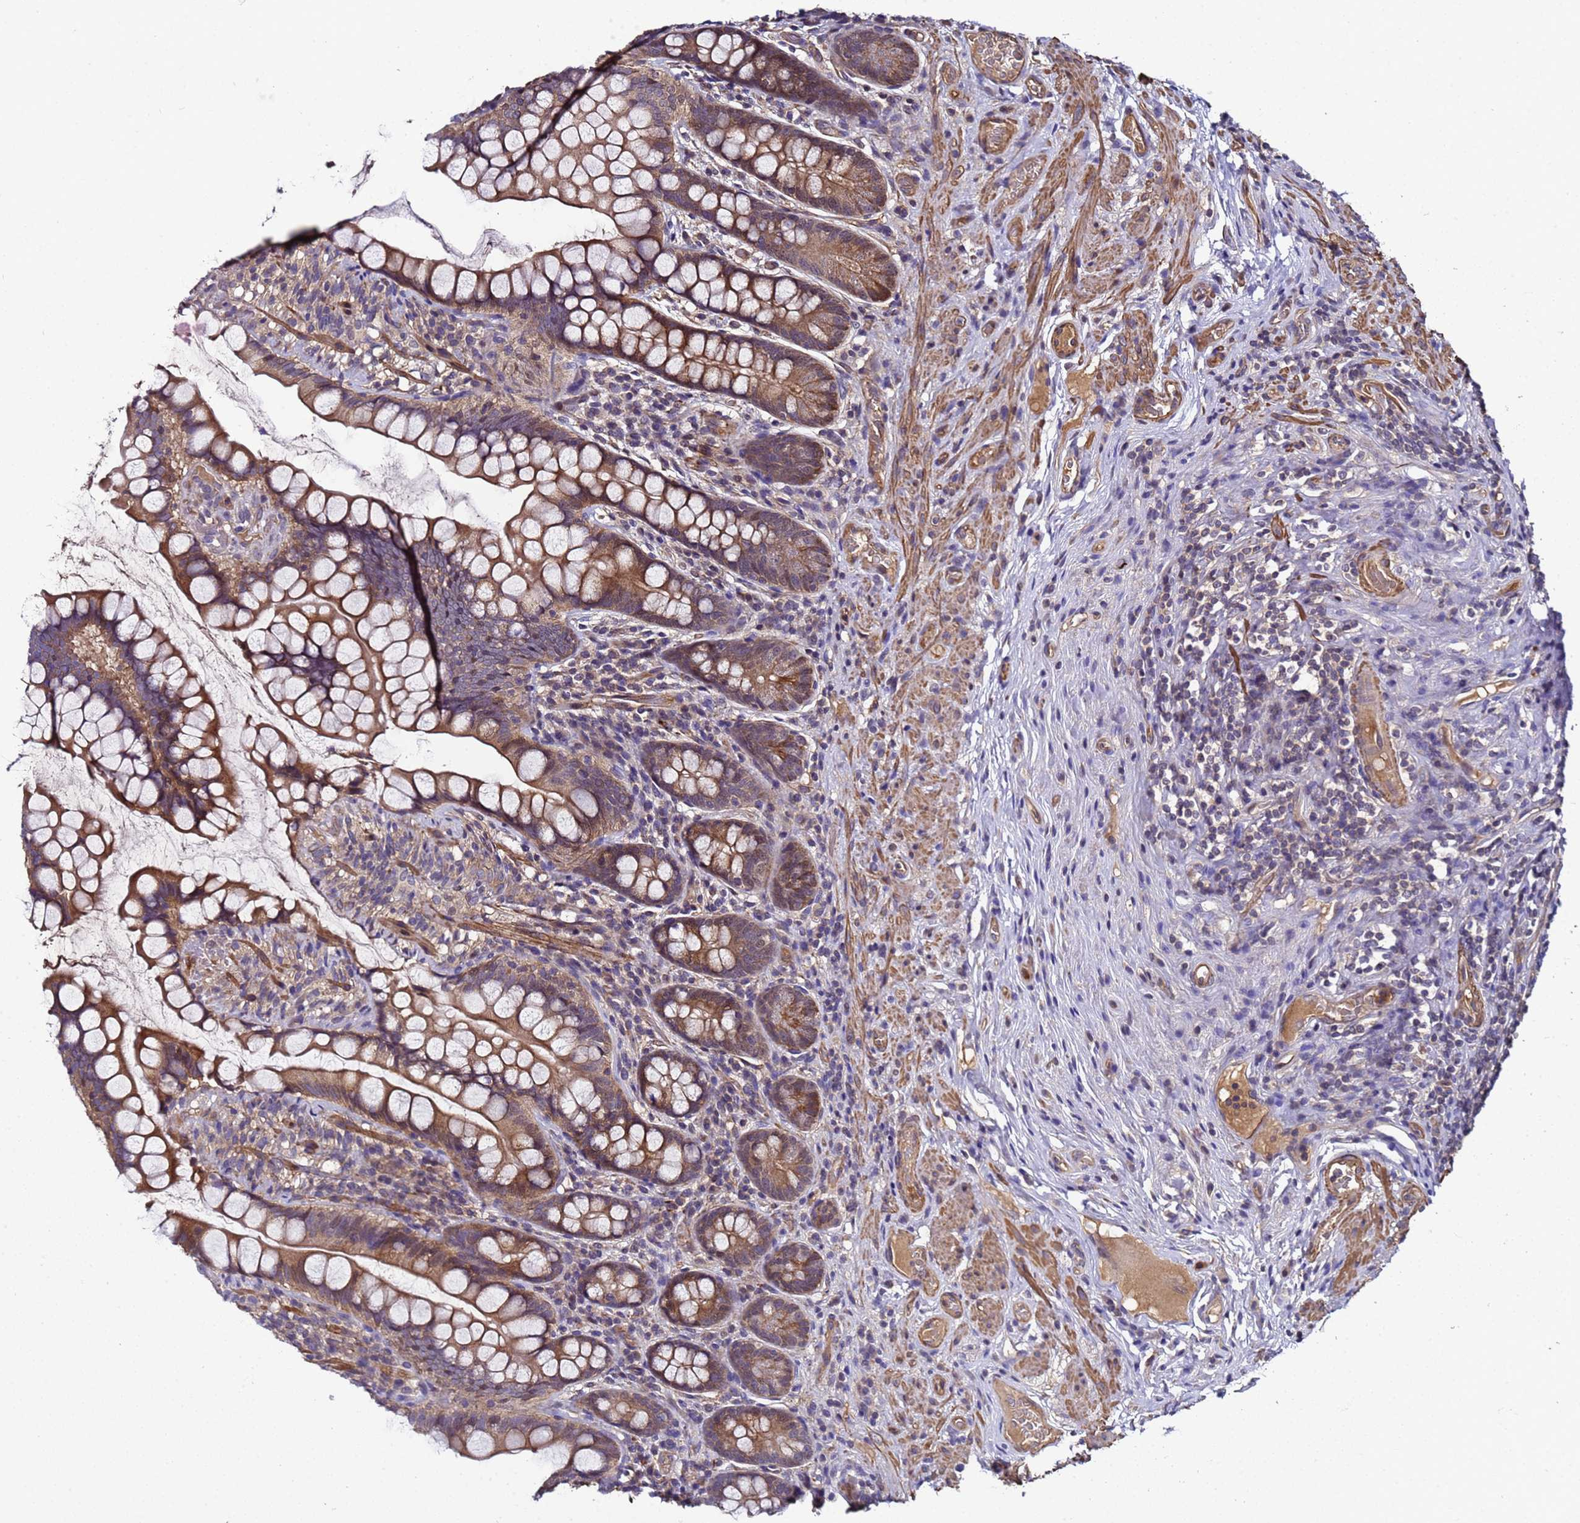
{"staining": {"intensity": "moderate", "quantity": ">75%", "location": "cytoplasmic/membranous"}, "tissue": "small intestine", "cell_type": "Glandular cells", "image_type": "normal", "snomed": [{"axis": "morphology", "description": "Normal tissue, NOS"}, {"axis": "topography", "description": "Small intestine"}], "caption": "High-power microscopy captured an immunohistochemistry micrograph of benign small intestine, revealing moderate cytoplasmic/membranous expression in about >75% of glandular cells.", "gene": "GSTCD", "patient": {"sex": "male", "age": 70}}